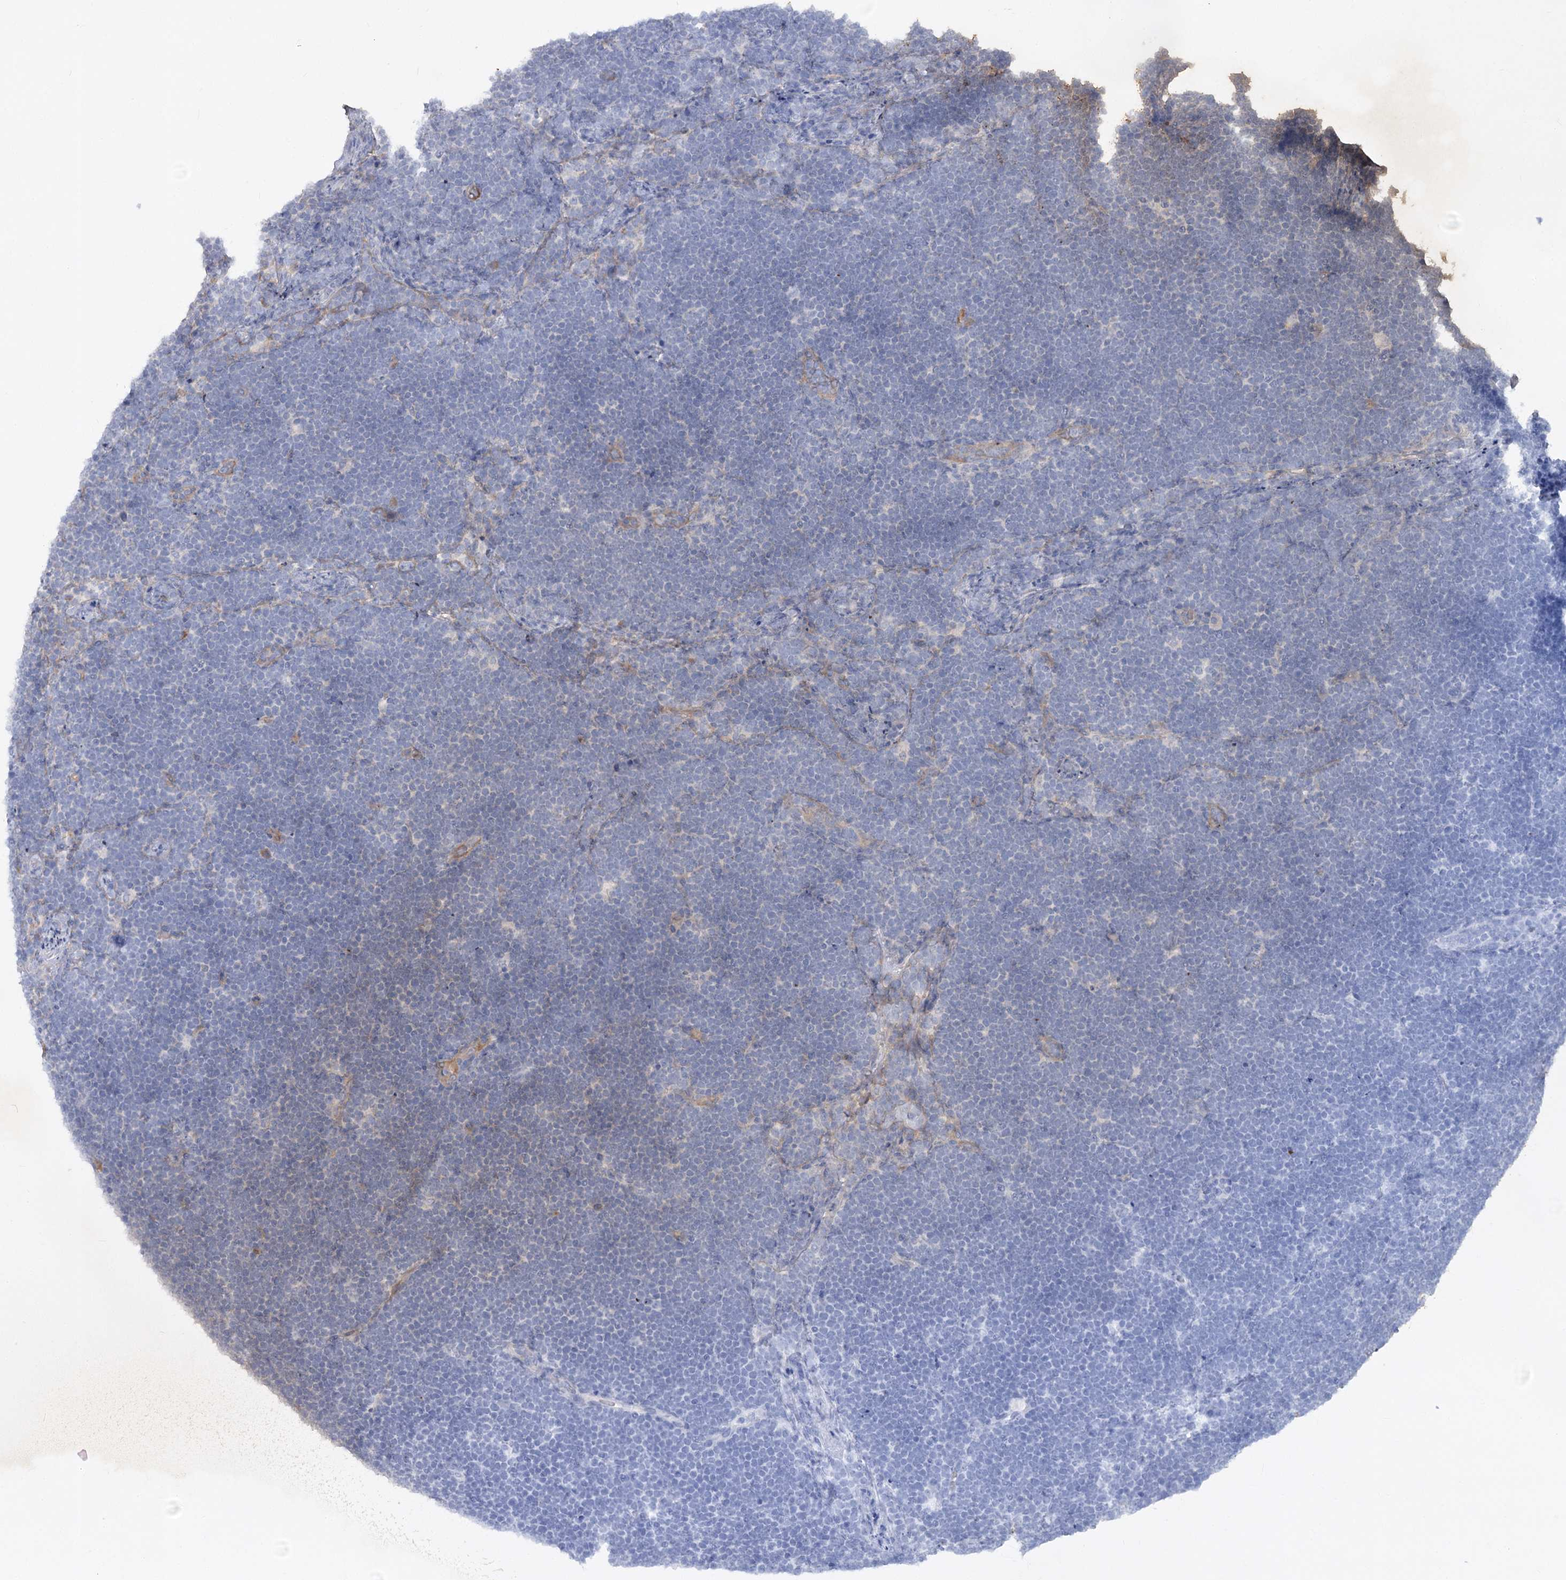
{"staining": {"intensity": "negative", "quantity": "none", "location": "none"}, "tissue": "lymphoma", "cell_type": "Tumor cells", "image_type": "cancer", "snomed": [{"axis": "morphology", "description": "Malignant lymphoma, non-Hodgkin's type, High grade"}, {"axis": "topography", "description": "Lymph node"}], "caption": "An image of lymphoma stained for a protein reveals no brown staining in tumor cells.", "gene": "RIN2", "patient": {"sex": "male", "age": 13}}